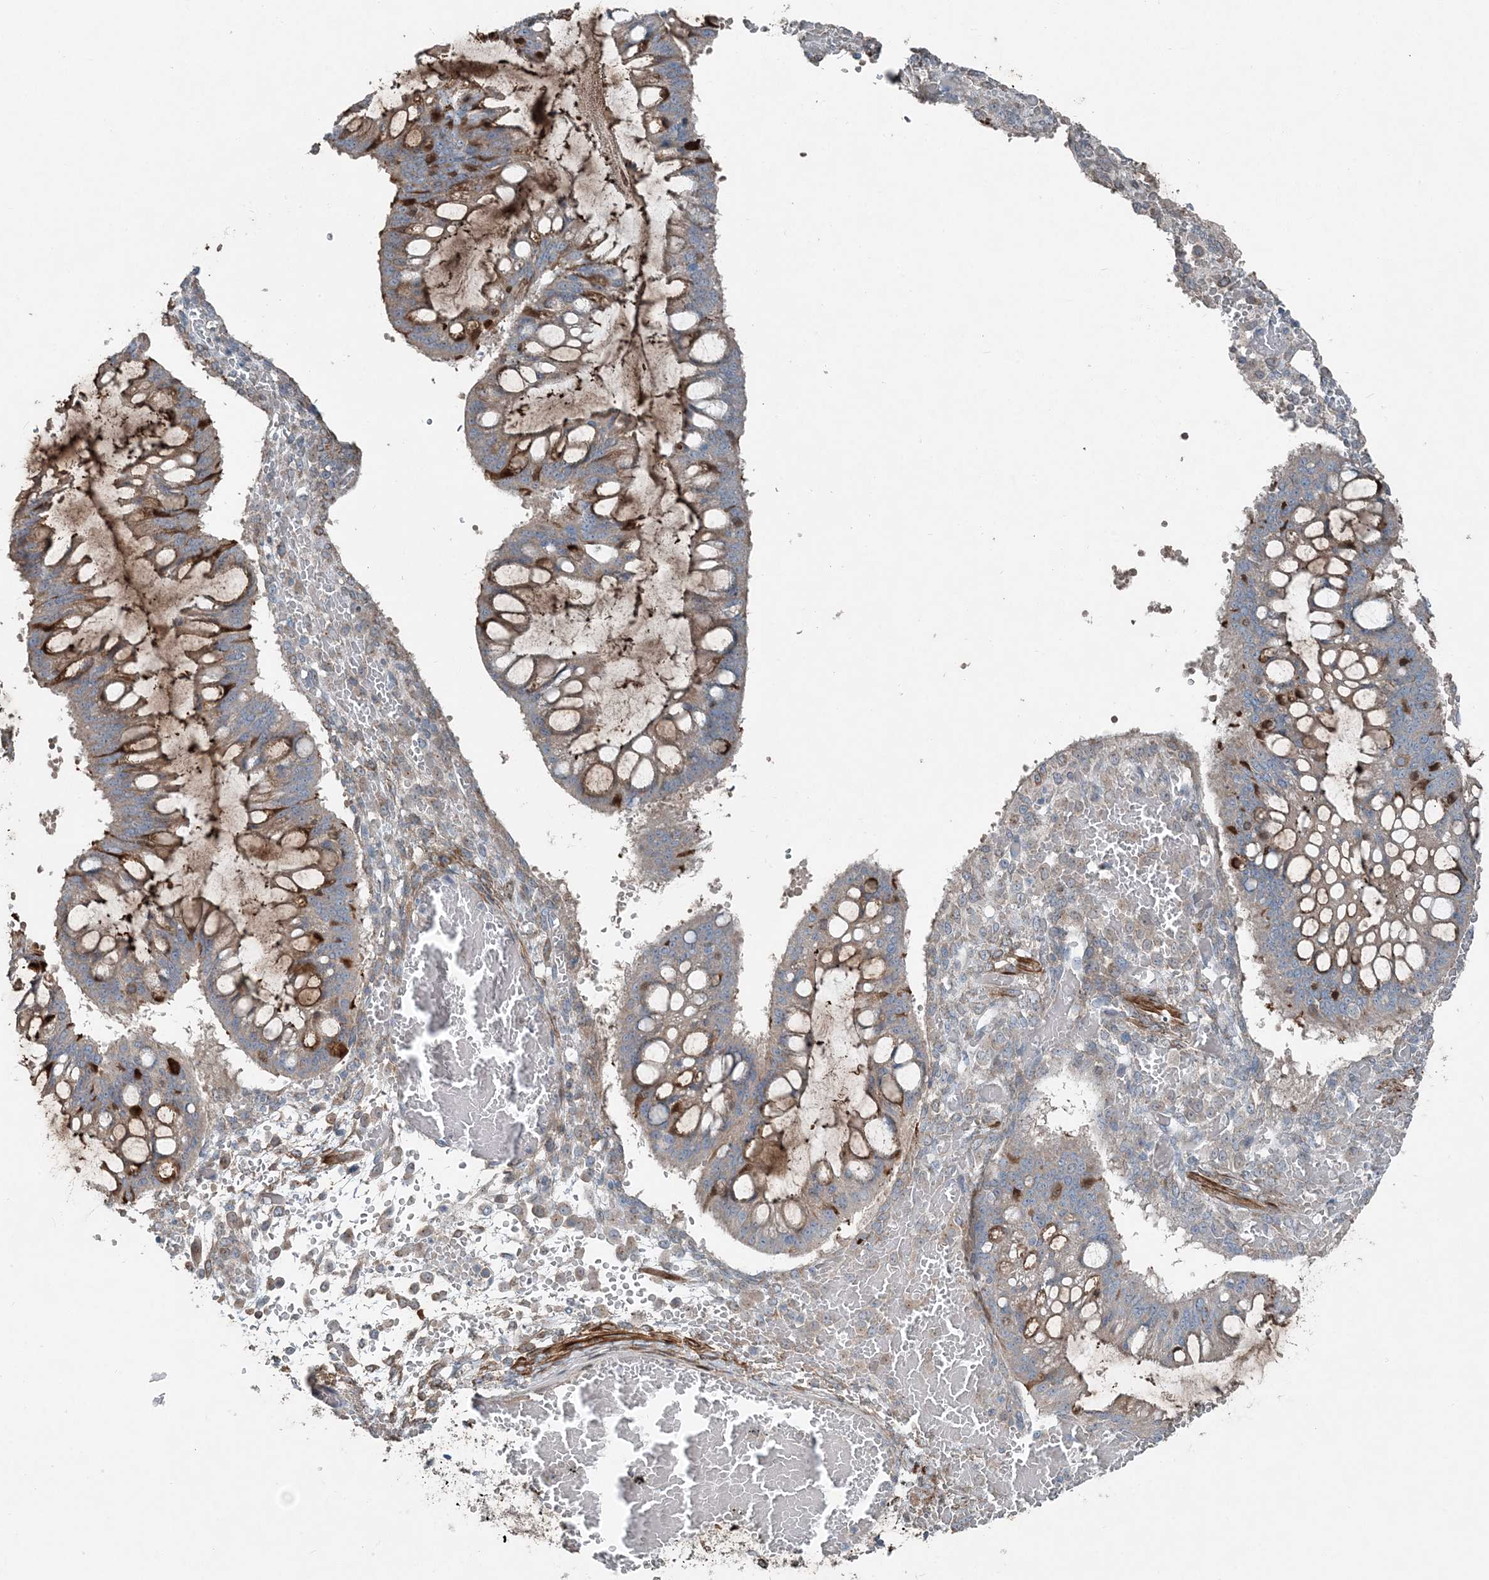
{"staining": {"intensity": "strong", "quantity": "25%-75%", "location": "cytoplasmic/membranous"}, "tissue": "ovarian cancer", "cell_type": "Tumor cells", "image_type": "cancer", "snomed": [{"axis": "morphology", "description": "Cystadenocarcinoma, mucinous, NOS"}, {"axis": "topography", "description": "Ovary"}], "caption": "IHC (DAB) staining of ovarian cancer (mucinous cystadenocarcinoma) exhibits strong cytoplasmic/membranous protein positivity in about 25%-75% of tumor cells.", "gene": "KY", "patient": {"sex": "female", "age": 73}}